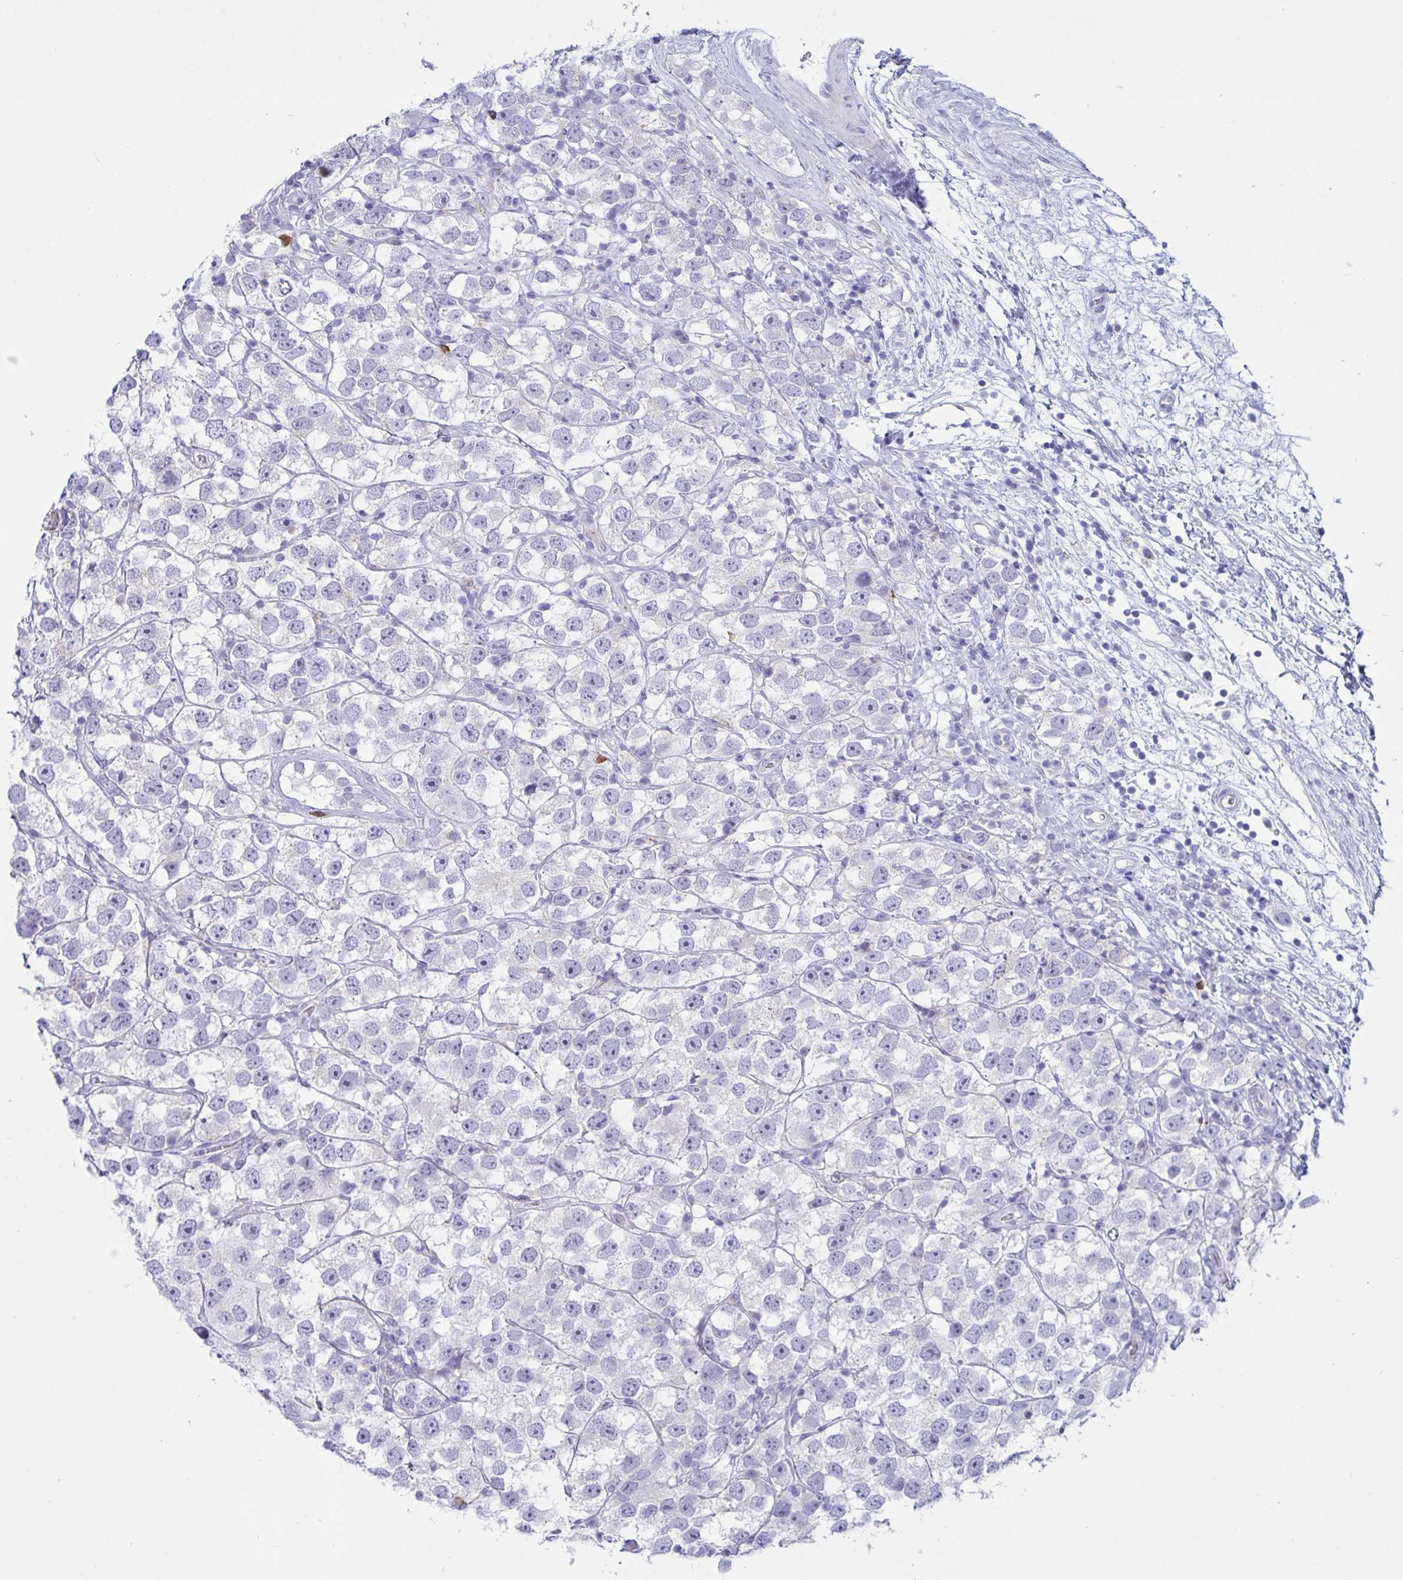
{"staining": {"intensity": "negative", "quantity": "none", "location": "none"}, "tissue": "testis cancer", "cell_type": "Tumor cells", "image_type": "cancer", "snomed": [{"axis": "morphology", "description": "Seminoma, NOS"}, {"axis": "topography", "description": "Testis"}], "caption": "There is no significant positivity in tumor cells of seminoma (testis).", "gene": "TAS2R38", "patient": {"sex": "male", "age": 26}}